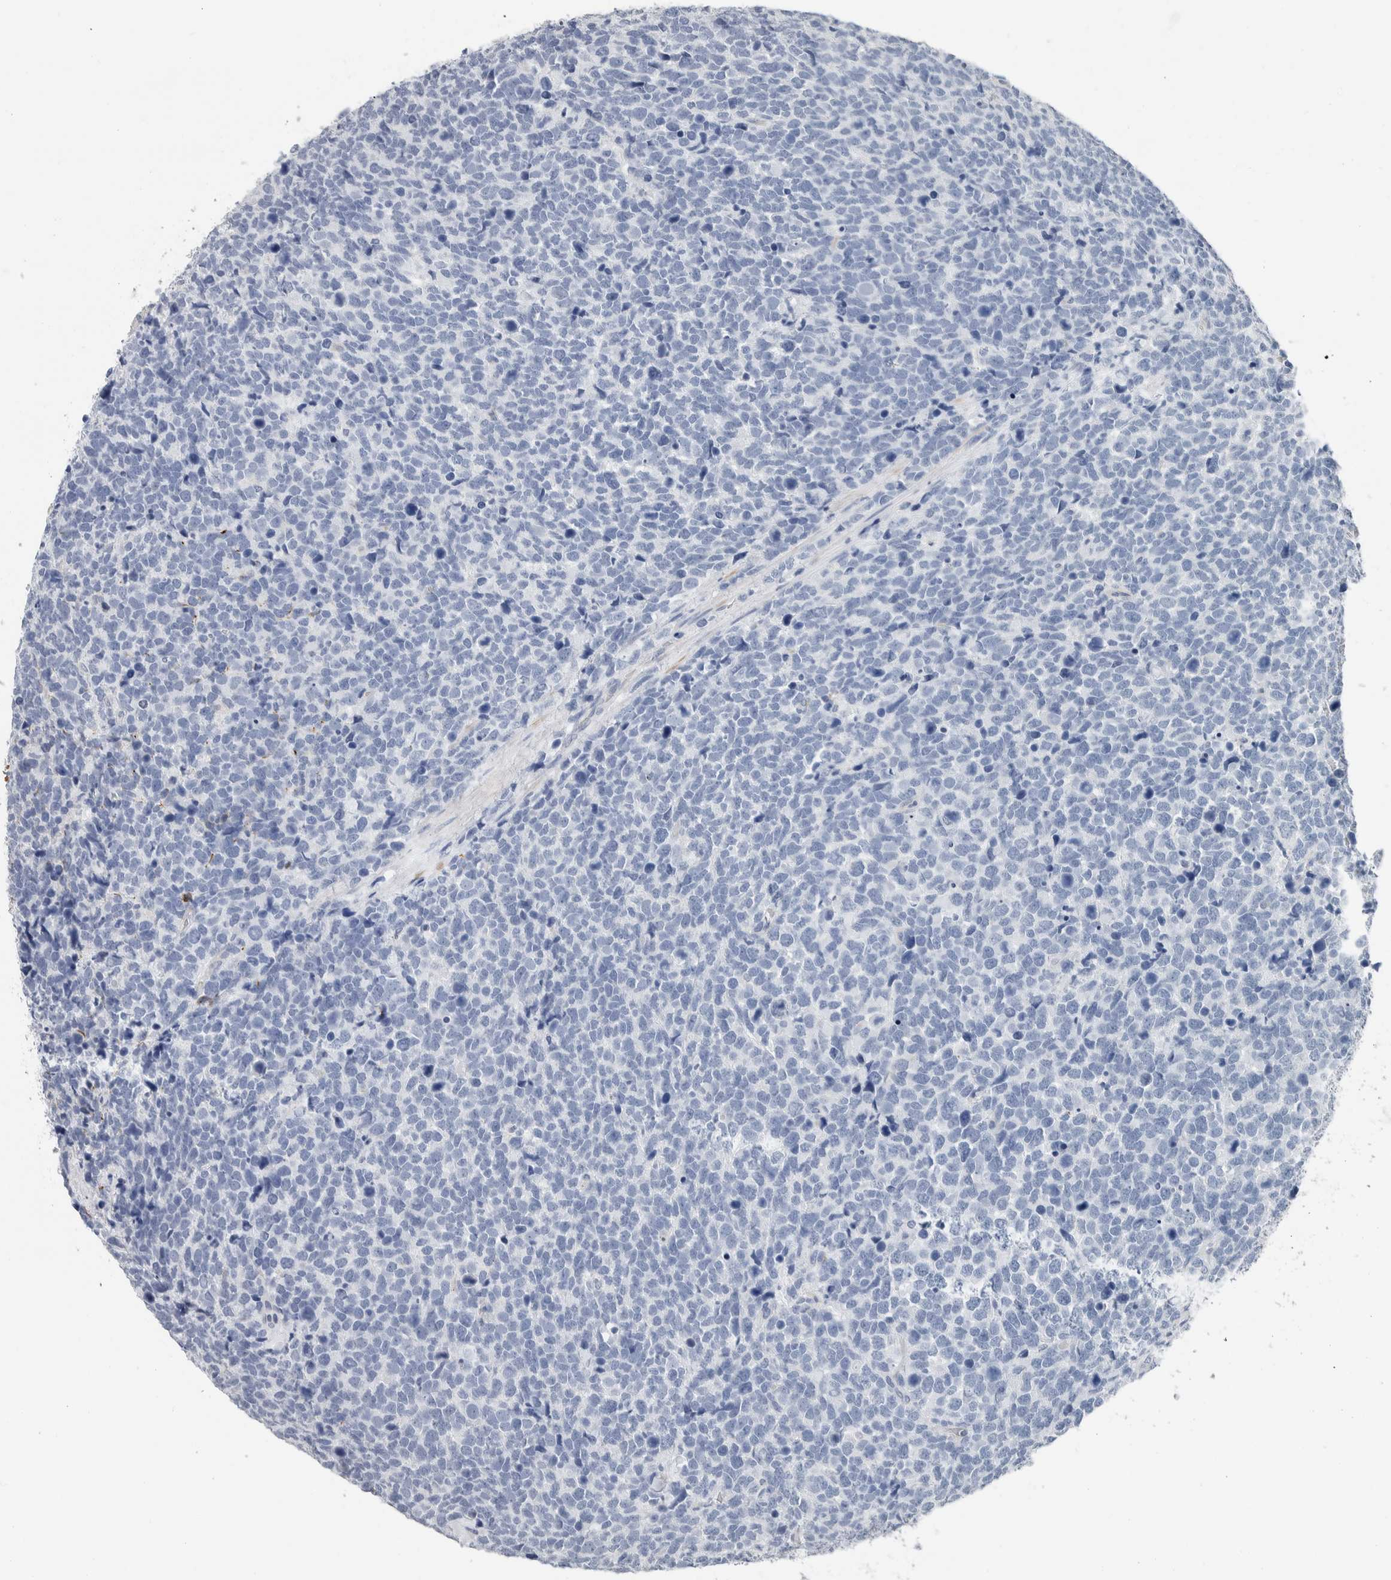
{"staining": {"intensity": "negative", "quantity": "none", "location": "none"}, "tissue": "urothelial cancer", "cell_type": "Tumor cells", "image_type": "cancer", "snomed": [{"axis": "morphology", "description": "Urothelial carcinoma, High grade"}, {"axis": "topography", "description": "Urinary bladder"}], "caption": "This image is of urothelial cancer stained with immunohistochemistry (IHC) to label a protein in brown with the nuclei are counter-stained blue. There is no staining in tumor cells.", "gene": "NEFM", "patient": {"sex": "female", "age": 82}}